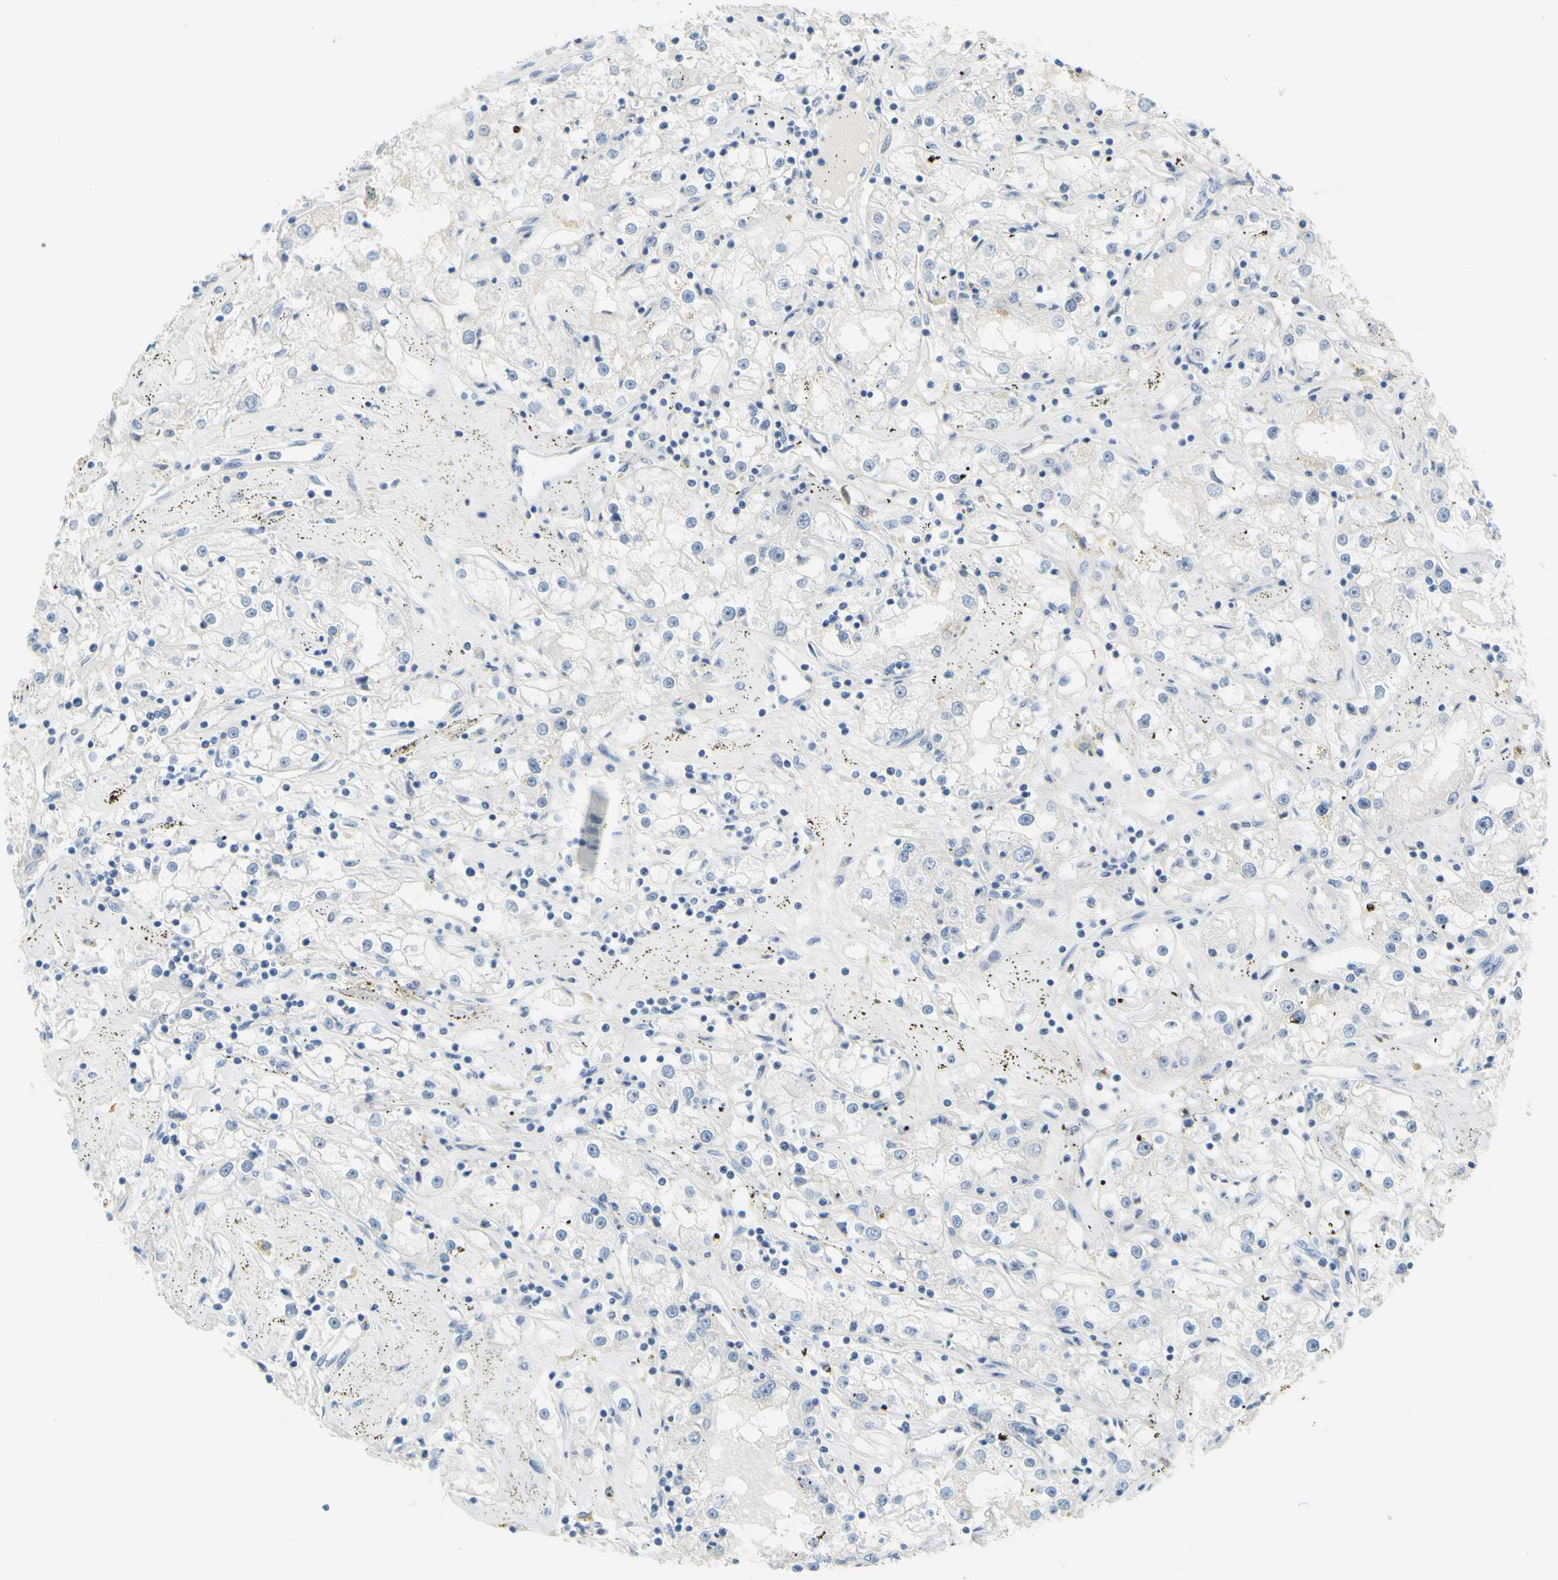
{"staining": {"intensity": "negative", "quantity": "none", "location": "none"}, "tissue": "renal cancer", "cell_type": "Tumor cells", "image_type": "cancer", "snomed": [{"axis": "morphology", "description": "Adenocarcinoma, NOS"}, {"axis": "topography", "description": "Kidney"}], "caption": "Renal adenocarcinoma was stained to show a protein in brown. There is no significant positivity in tumor cells.", "gene": "DCT", "patient": {"sex": "male", "age": 56}}